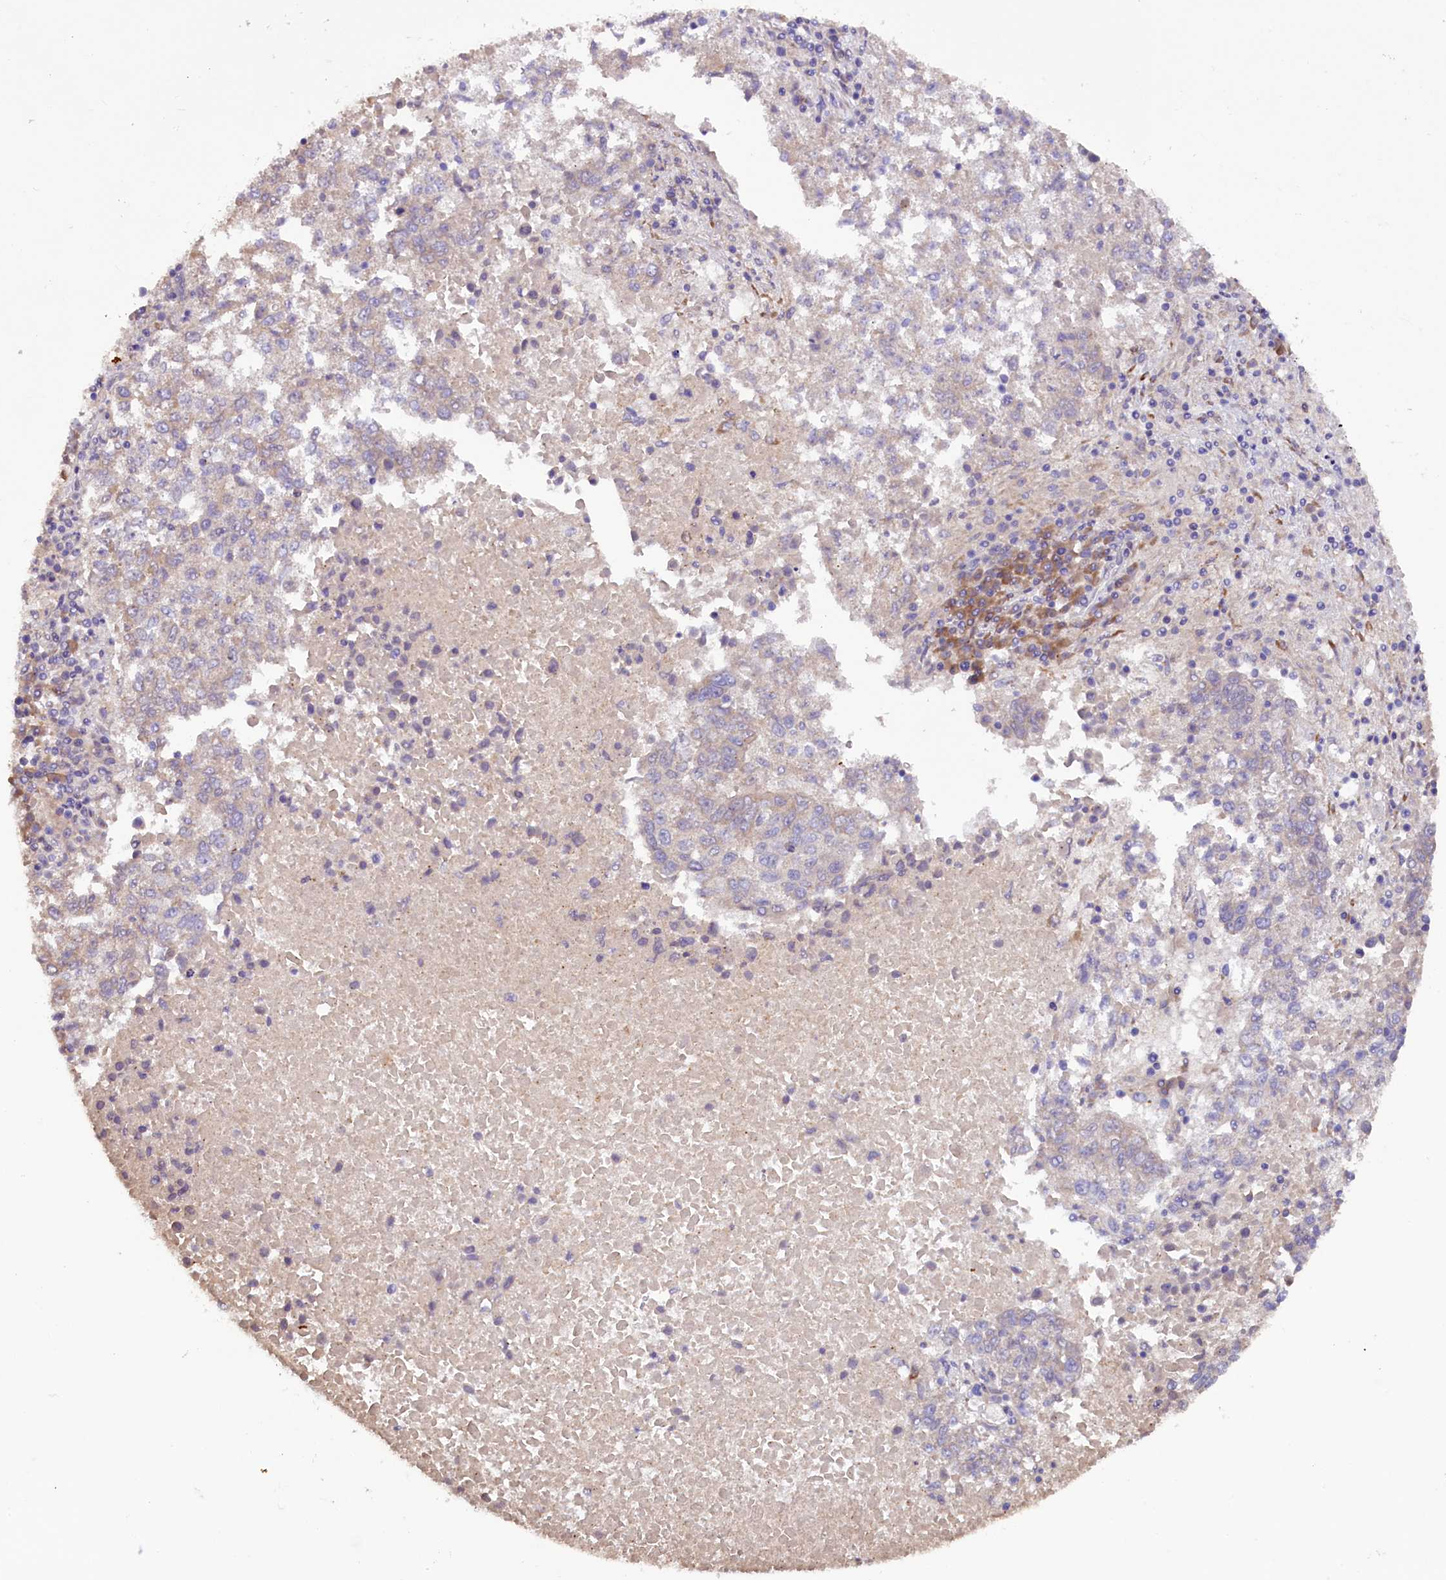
{"staining": {"intensity": "weak", "quantity": "<25%", "location": "cytoplasmic/membranous"}, "tissue": "lung cancer", "cell_type": "Tumor cells", "image_type": "cancer", "snomed": [{"axis": "morphology", "description": "Squamous cell carcinoma, NOS"}, {"axis": "topography", "description": "Lung"}], "caption": "This micrograph is of squamous cell carcinoma (lung) stained with immunohistochemistry (IHC) to label a protein in brown with the nuclei are counter-stained blue. There is no staining in tumor cells.", "gene": "SSC5D", "patient": {"sex": "male", "age": 73}}